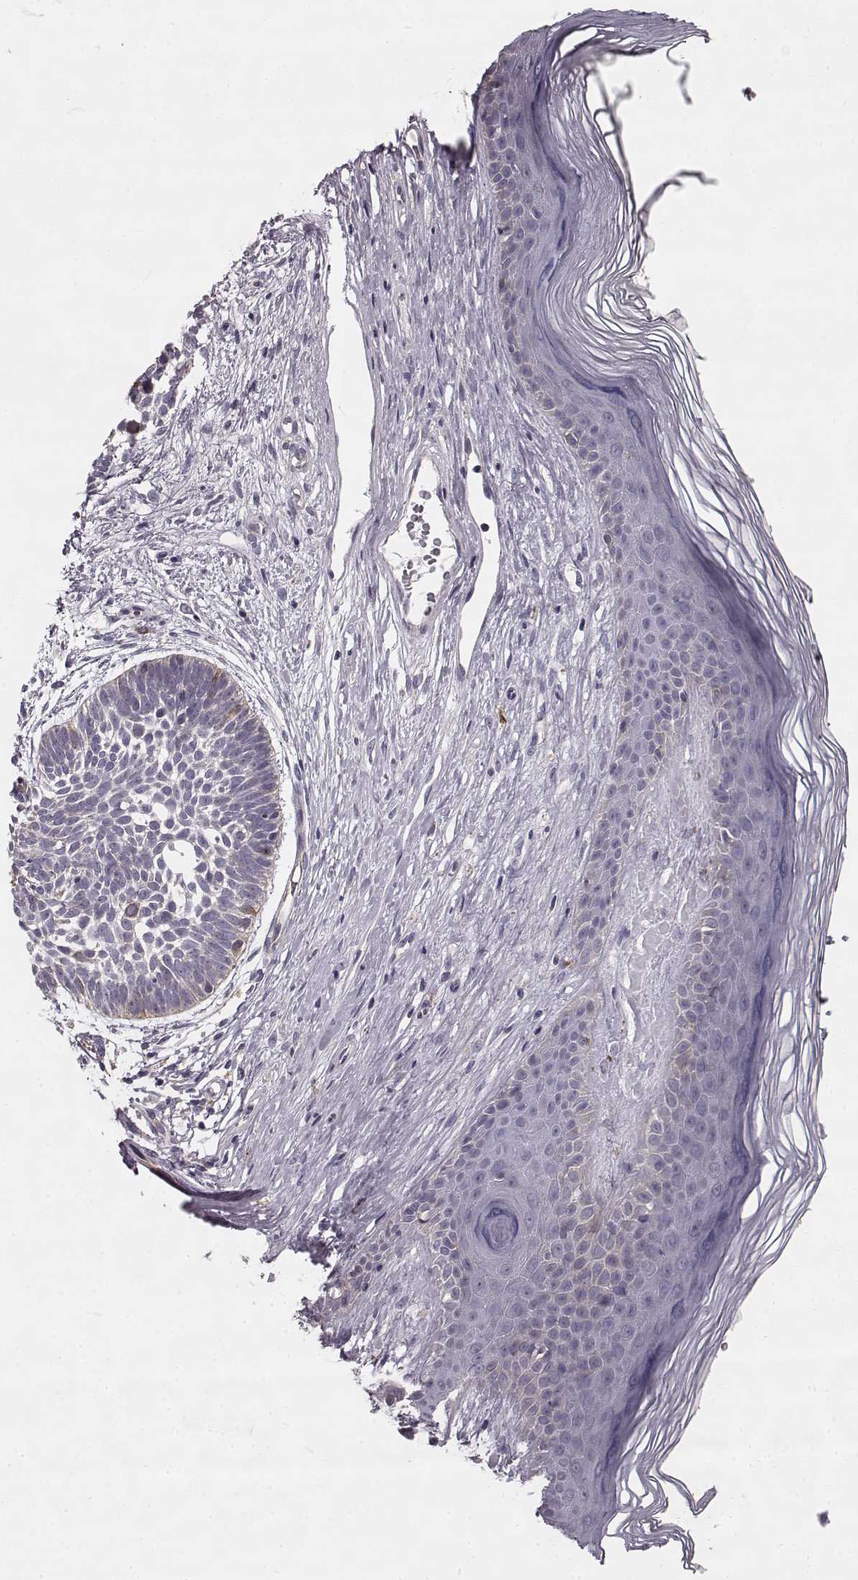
{"staining": {"intensity": "weak", "quantity": "<25%", "location": "cytoplasmic/membranous"}, "tissue": "skin cancer", "cell_type": "Tumor cells", "image_type": "cancer", "snomed": [{"axis": "morphology", "description": "Basal cell carcinoma"}, {"axis": "topography", "description": "Skin"}], "caption": "This is an immunohistochemistry photomicrograph of skin basal cell carcinoma. There is no positivity in tumor cells.", "gene": "HMMR", "patient": {"sex": "male", "age": 85}}